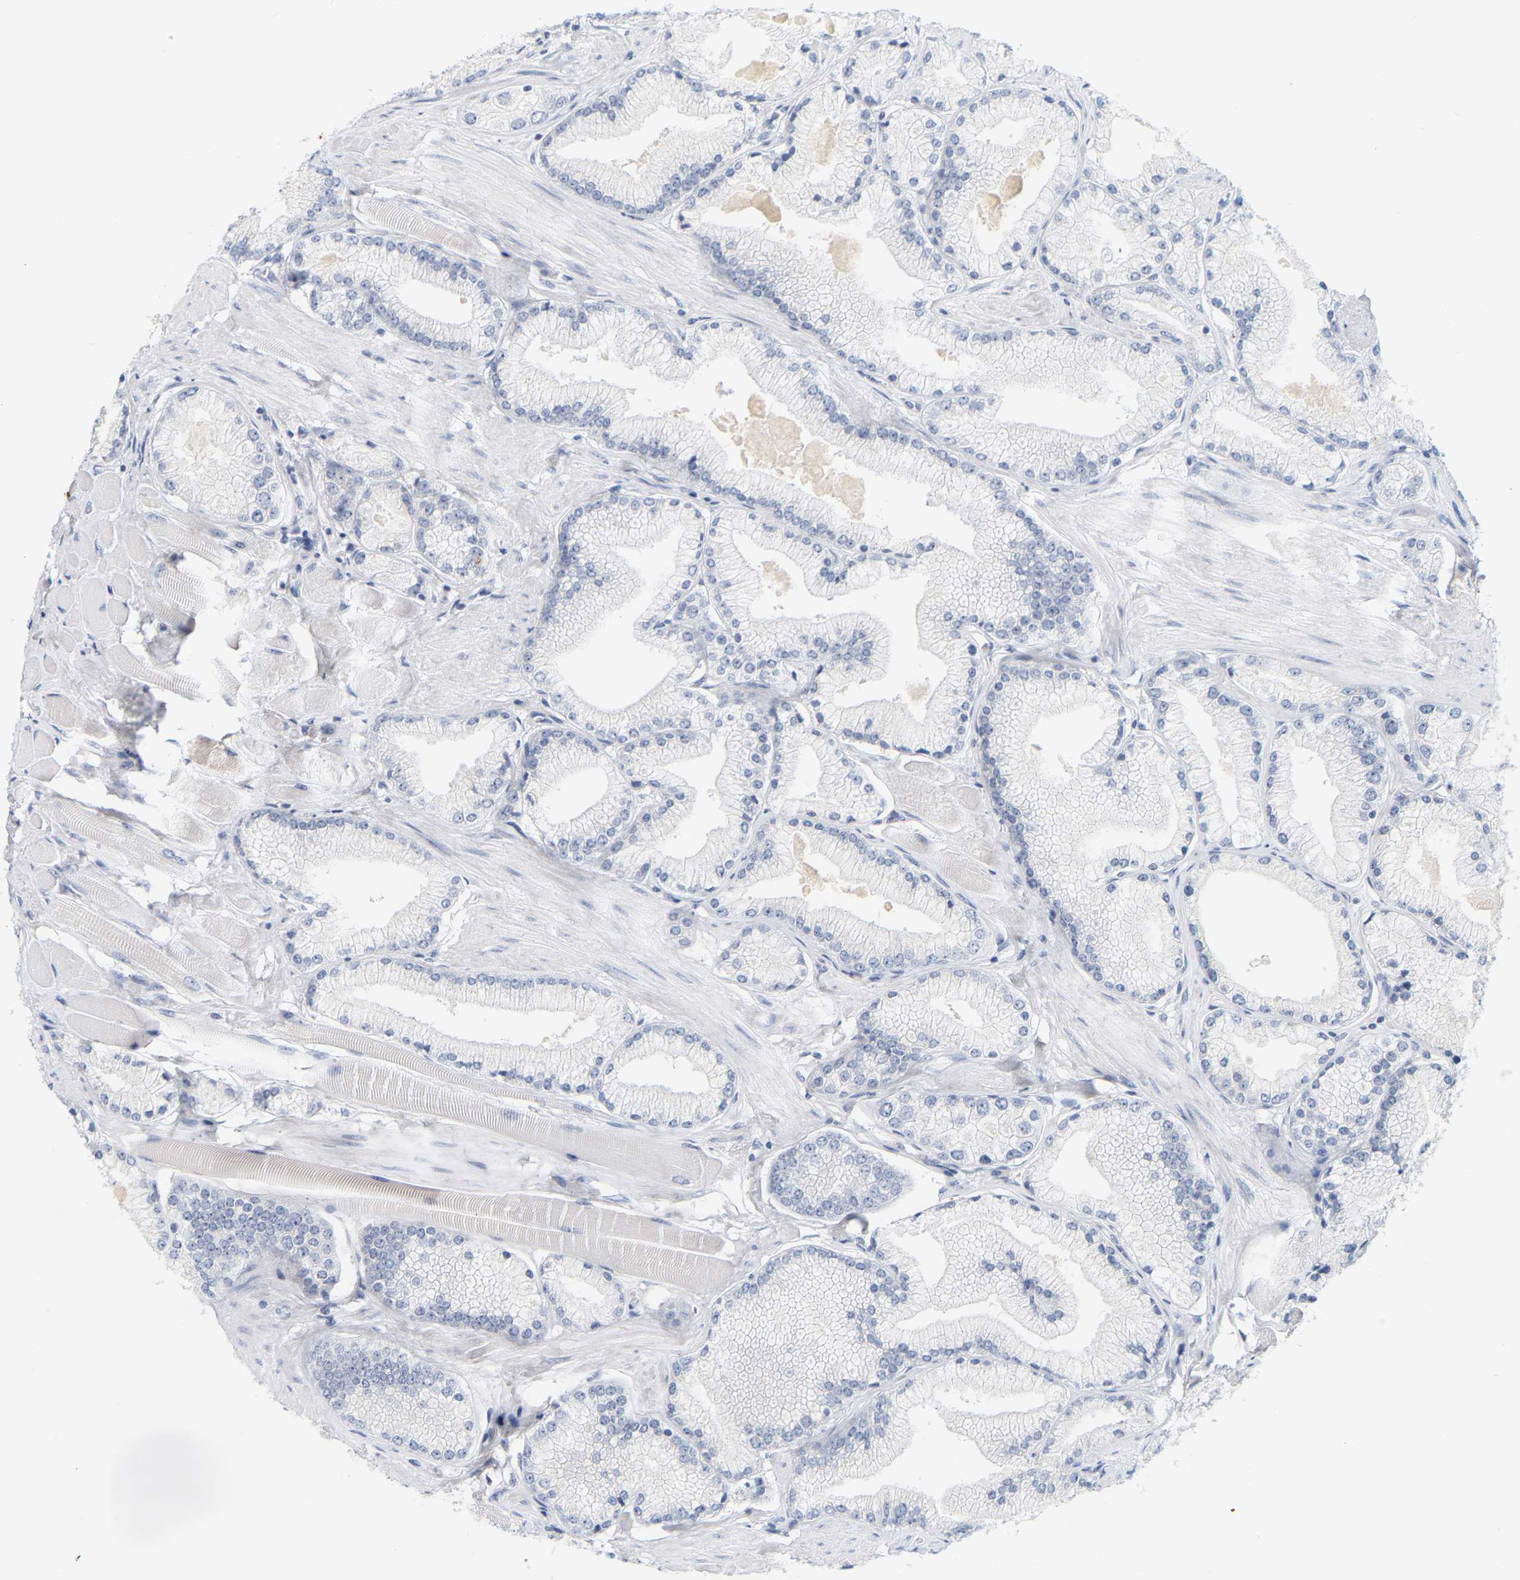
{"staining": {"intensity": "negative", "quantity": "none", "location": "none"}, "tissue": "prostate cancer", "cell_type": "Tumor cells", "image_type": "cancer", "snomed": [{"axis": "morphology", "description": "Adenocarcinoma, High grade"}, {"axis": "topography", "description": "Prostate"}], "caption": "Prostate cancer stained for a protein using immunohistochemistry (IHC) reveals no positivity tumor cells.", "gene": "KRT76", "patient": {"sex": "male", "age": 50}}